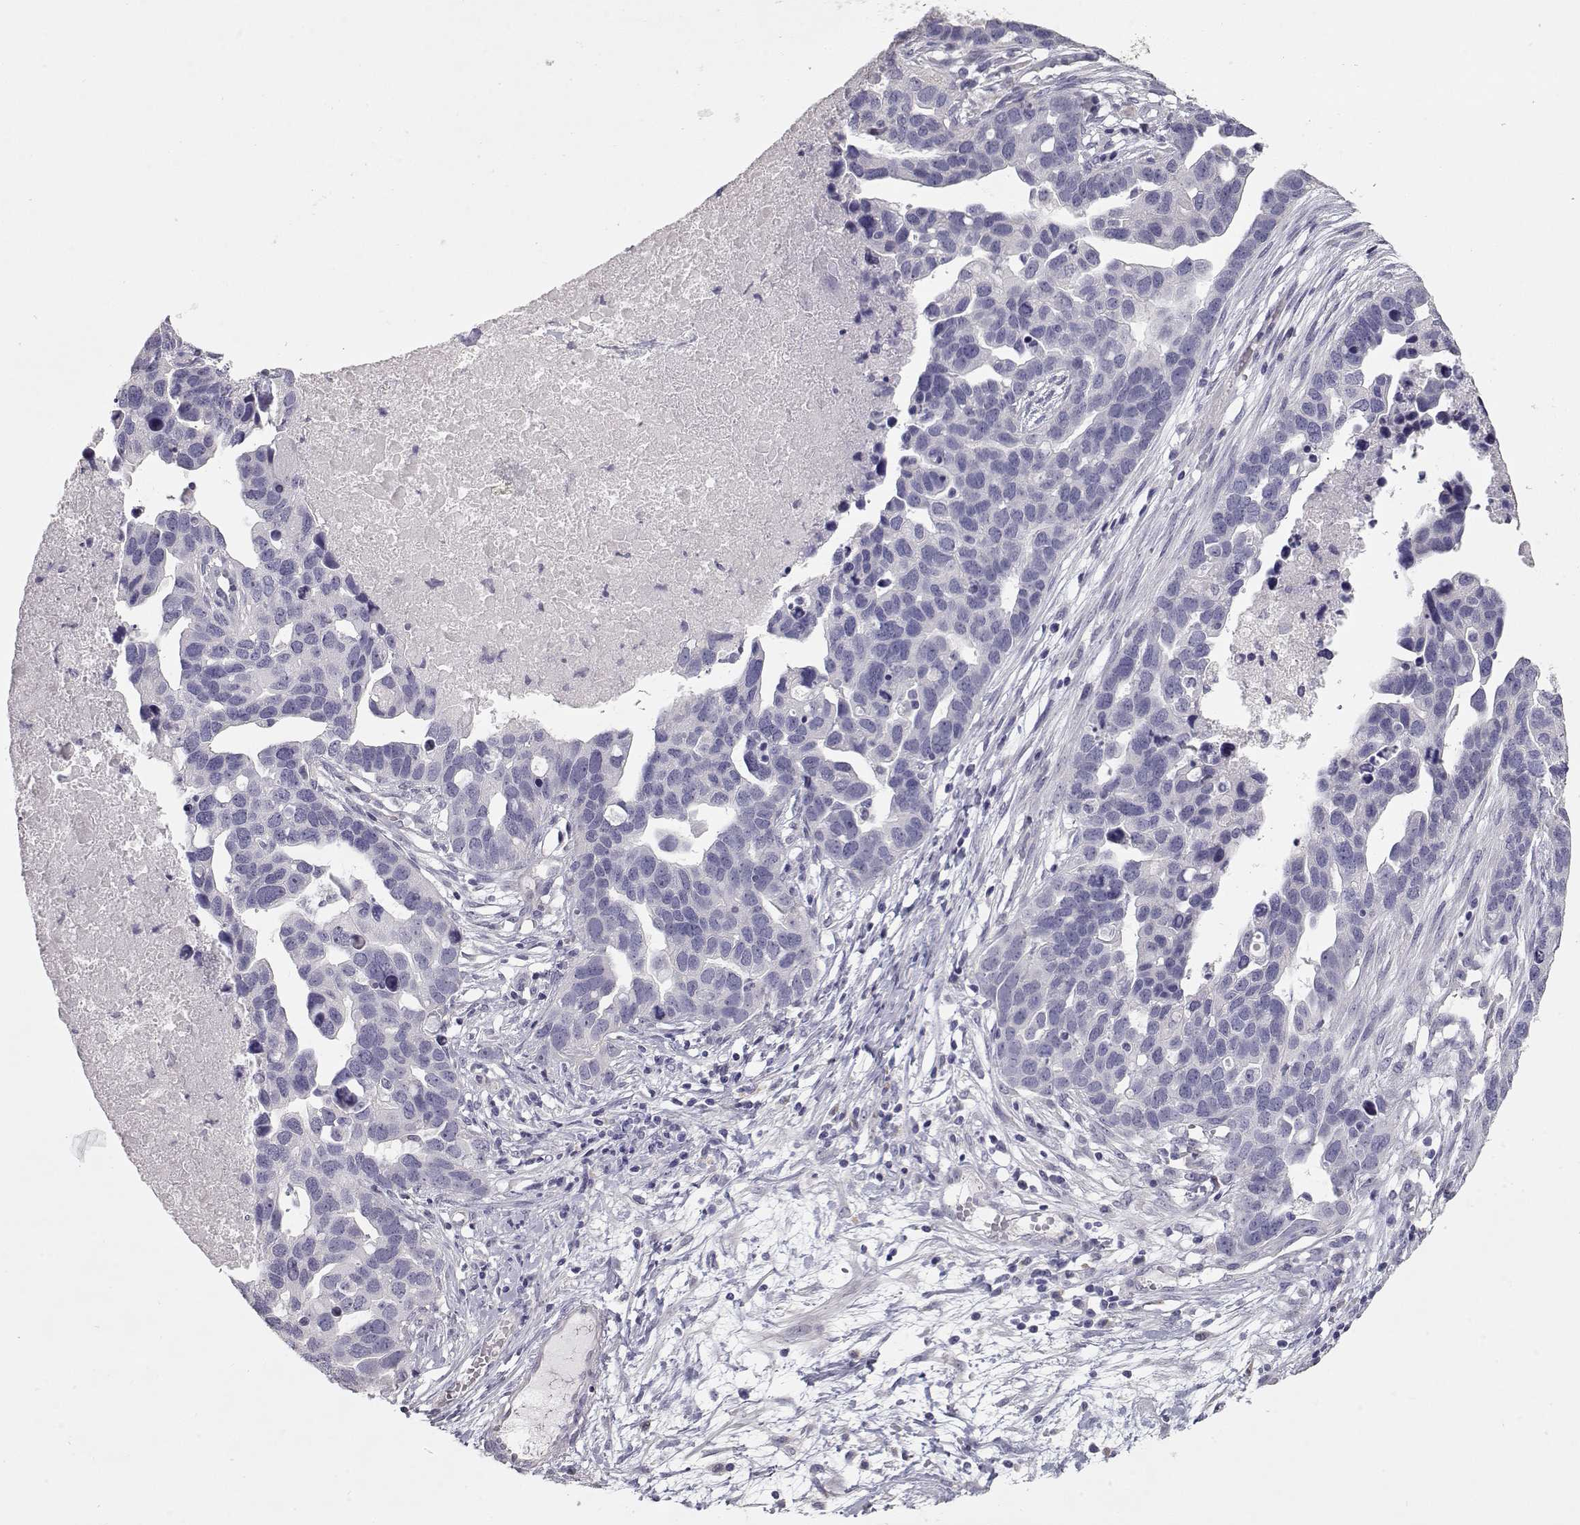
{"staining": {"intensity": "negative", "quantity": "none", "location": "none"}, "tissue": "ovarian cancer", "cell_type": "Tumor cells", "image_type": "cancer", "snomed": [{"axis": "morphology", "description": "Cystadenocarcinoma, serous, NOS"}, {"axis": "topography", "description": "Ovary"}], "caption": "Immunohistochemistry histopathology image of human ovarian cancer (serous cystadenocarcinoma) stained for a protein (brown), which shows no staining in tumor cells.", "gene": "SLC18A1", "patient": {"sex": "female", "age": 54}}